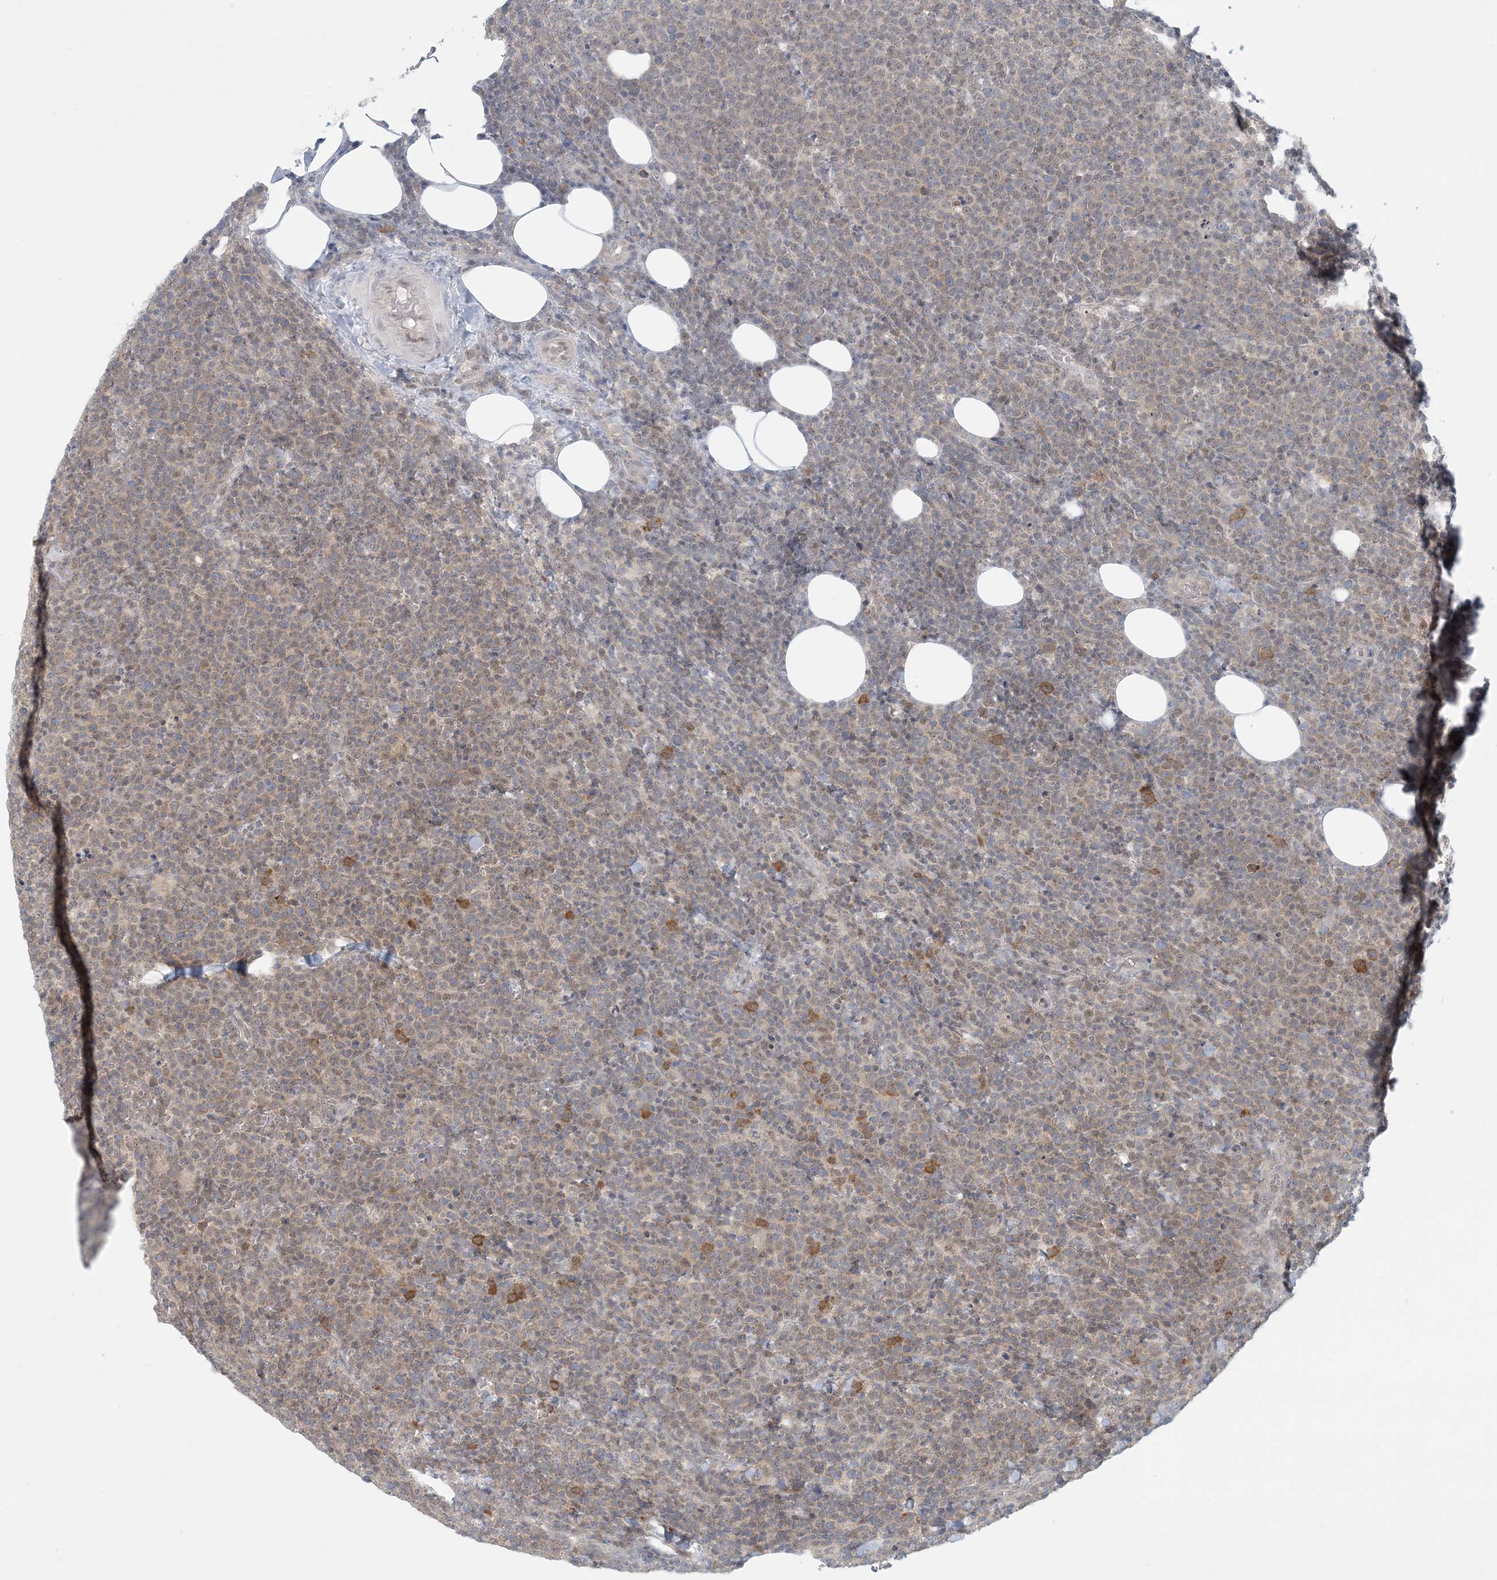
{"staining": {"intensity": "weak", "quantity": "25%-75%", "location": "nuclear"}, "tissue": "lymphoma", "cell_type": "Tumor cells", "image_type": "cancer", "snomed": [{"axis": "morphology", "description": "Malignant lymphoma, non-Hodgkin's type, High grade"}, {"axis": "topography", "description": "Lymph node"}], "caption": "DAB (3,3'-diaminobenzidine) immunohistochemical staining of malignant lymphoma, non-Hodgkin's type (high-grade) displays weak nuclear protein staining in about 25%-75% of tumor cells.", "gene": "OBI1", "patient": {"sex": "male", "age": 61}}